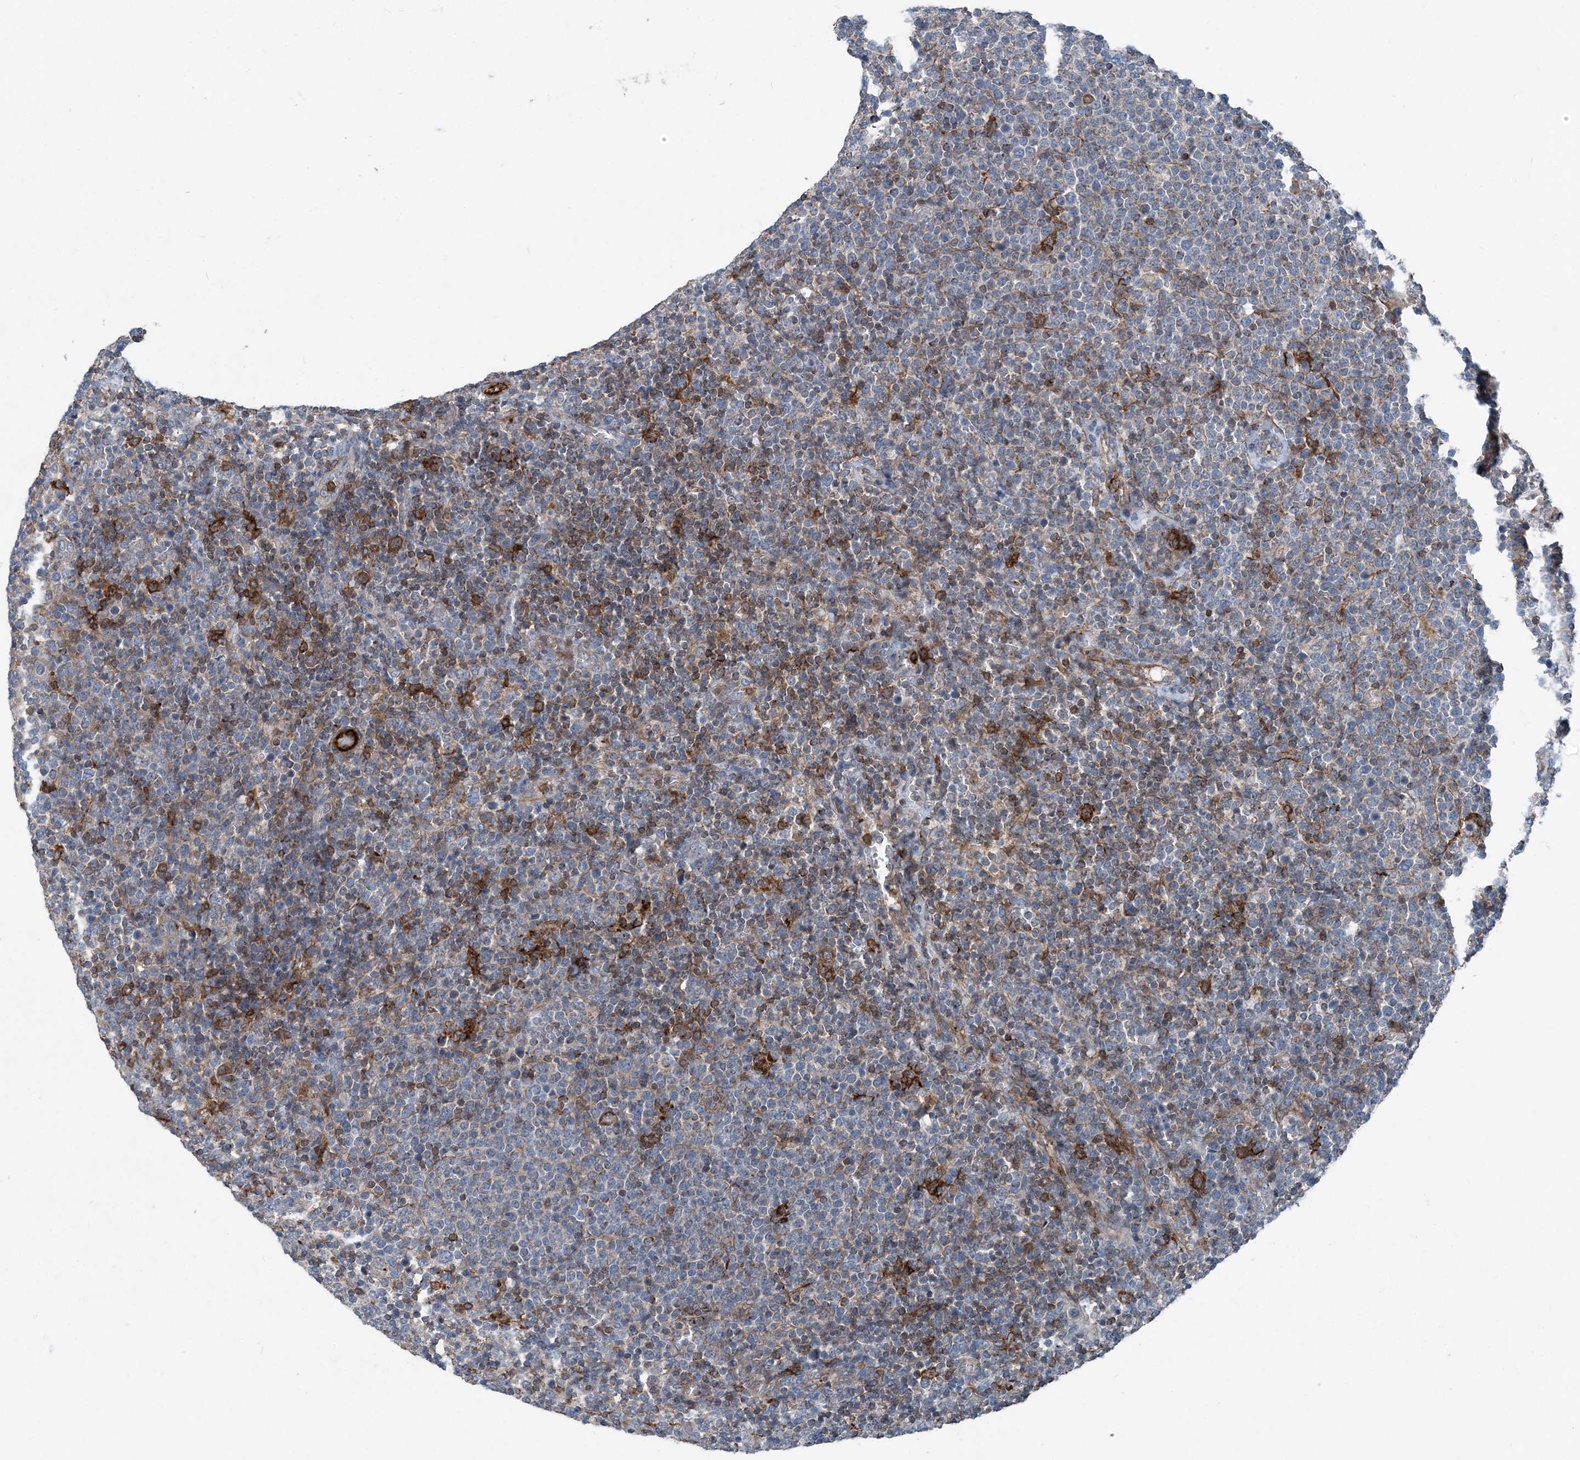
{"staining": {"intensity": "negative", "quantity": "none", "location": "none"}, "tissue": "lymphoma", "cell_type": "Tumor cells", "image_type": "cancer", "snomed": [{"axis": "morphology", "description": "Malignant lymphoma, non-Hodgkin's type, High grade"}, {"axis": "topography", "description": "Lymph node"}], "caption": "Tumor cells show no significant protein expression in high-grade malignant lymphoma, non-Hodgkin's type.", "gene": "DGUOK", "patient": {"sex": "male", "age": 61}}